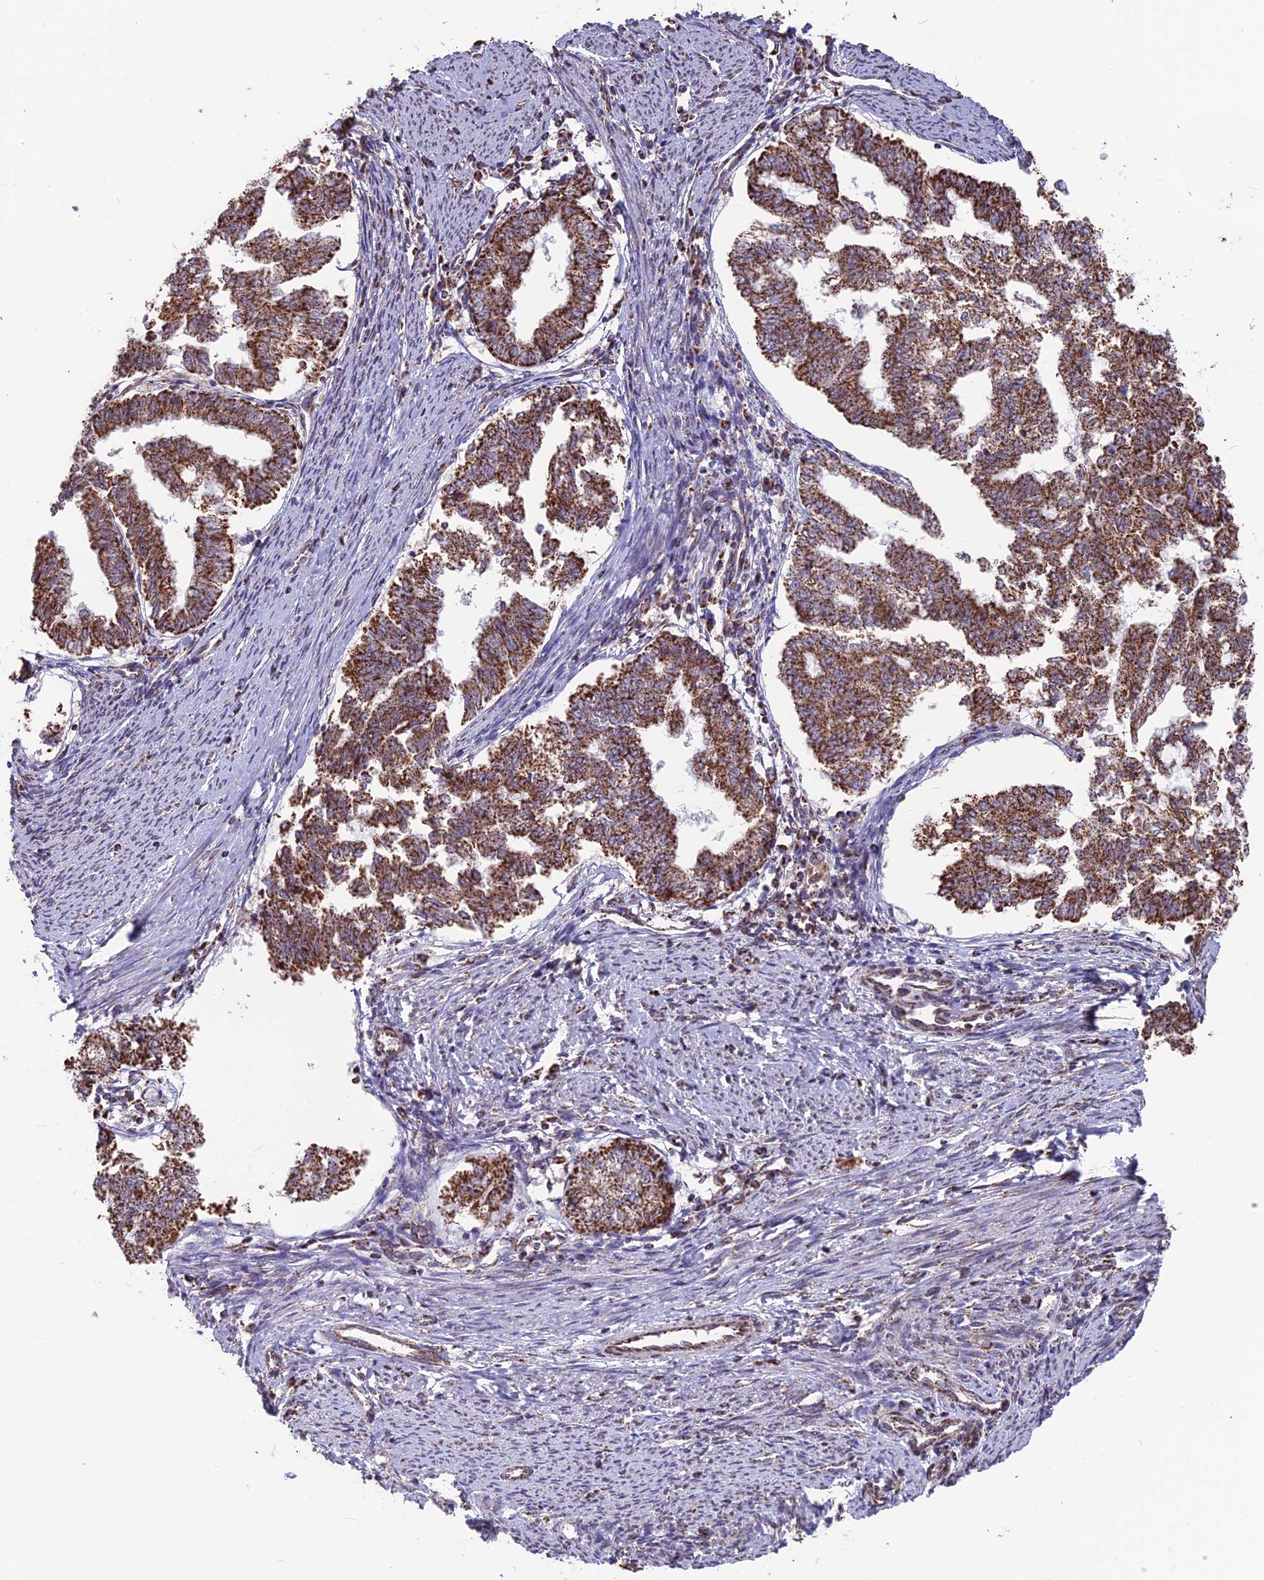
{"staining": {"intensity": "strong", "quantity": ">75%", "location": "cytoplasmic/membranous"}, "tissue": "endometrial cancer", "cell_type": "Tumor cells", "image_type": "cancer", "snomed": [{"axis": "morphology", "description": "Adenocarcinoma, NOS"}, {"axis": "topography", "description": "Endometrium"}], "caption": "The image displays staining of endometrial cancer, revealing strong cytoplasmic/membranous protein positivity (brown color) within tumor cells.", "gene": "CS", "patient": {"sex": "female", "age": 79}}